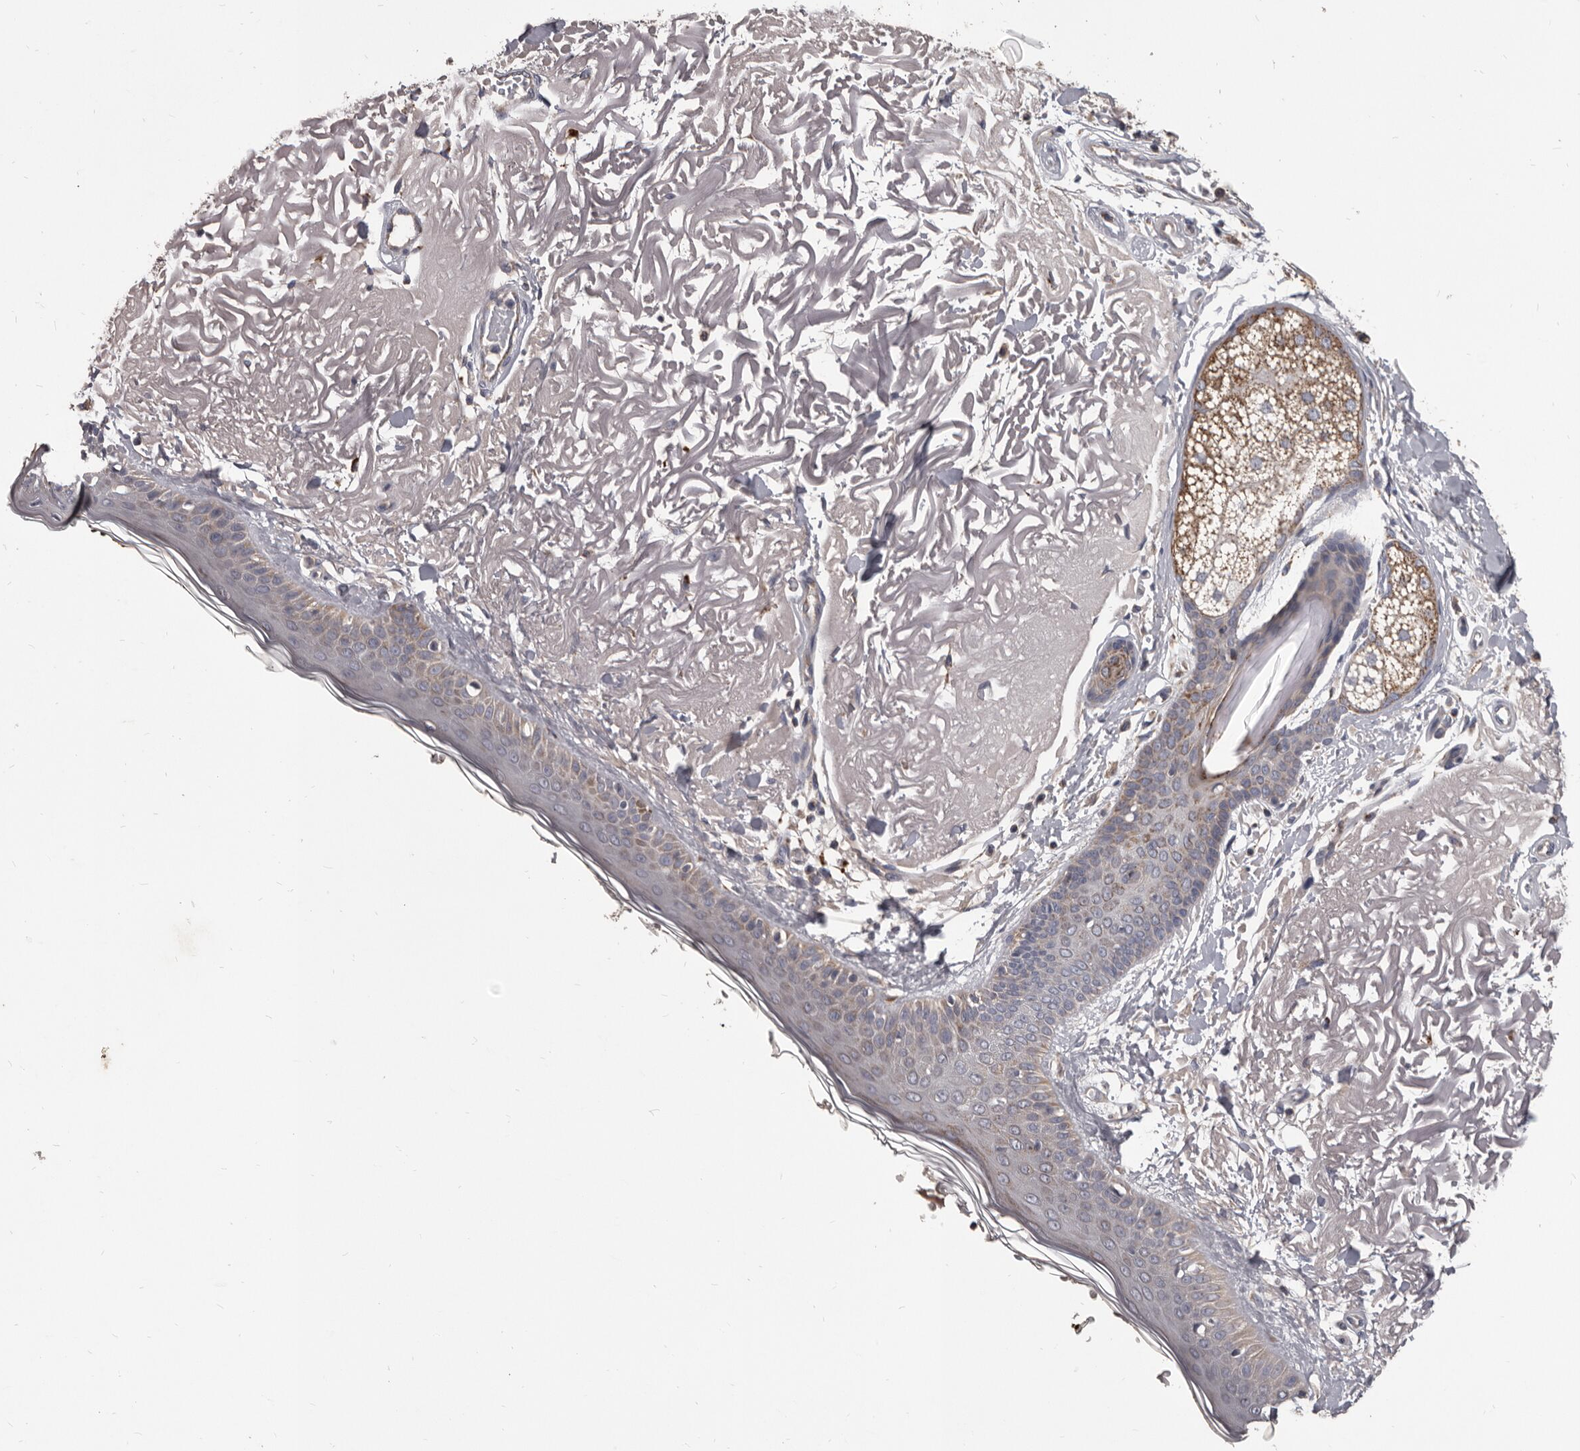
{"staining": {"intensity": "negative", "quantity": "none", "location": "none"}, "tissue": "skin", "cell_type": "Fibroblasts", "image_type": "normal", "snomed": [{"axis": "morphology", "description": "Normal tissue, NOS"}, {"axis": "topography", "description": "Skin"}, {"axis": "topography", "description": "Skeletal muscle"}], "caption": "The IHC photomicrograph has no significant positivity in fibroblasts of skin.", "gene": "ALDH5A1", "patient": {"sex": "male", "age": 83}}